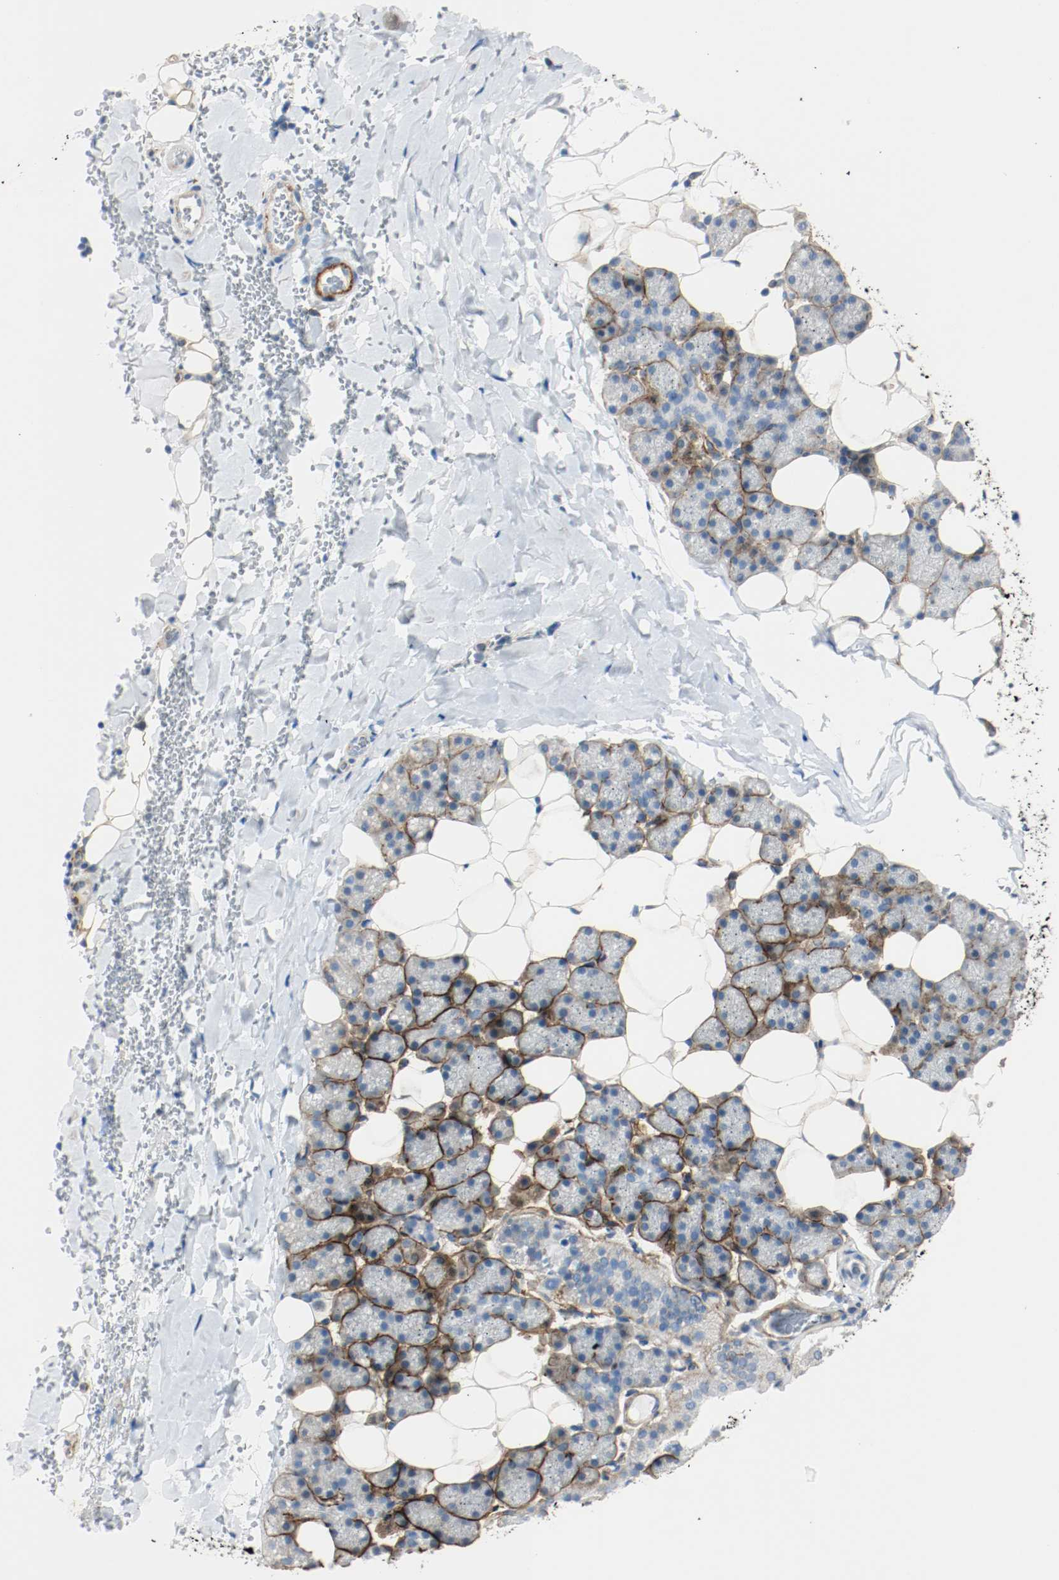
{"staining": {"intensity": "moderate", "quantity": "25%-75%", "location": "cytoplasmic/membranous"}, "tissue": "salivary gland", "cell_type": "Glandular cells", "image_type": "normal", "snomed": [{"axis": "morphology", "description": "Normal tissue, NOS"}, {"axis": "topography", "description": "Lymph node"}, {"axis": "topography", "description": "Salivary gland"}], "caption": "This image displays unremarkable salivary gland stained with IHC to label a protein in brown. The cytoplasmic/membranous of glandular cells show moderate positivity for the protein. Nuclei are counter-stained blue.", "gene": "LAMB1", "patient": {"sex": "male", "age": 8}}